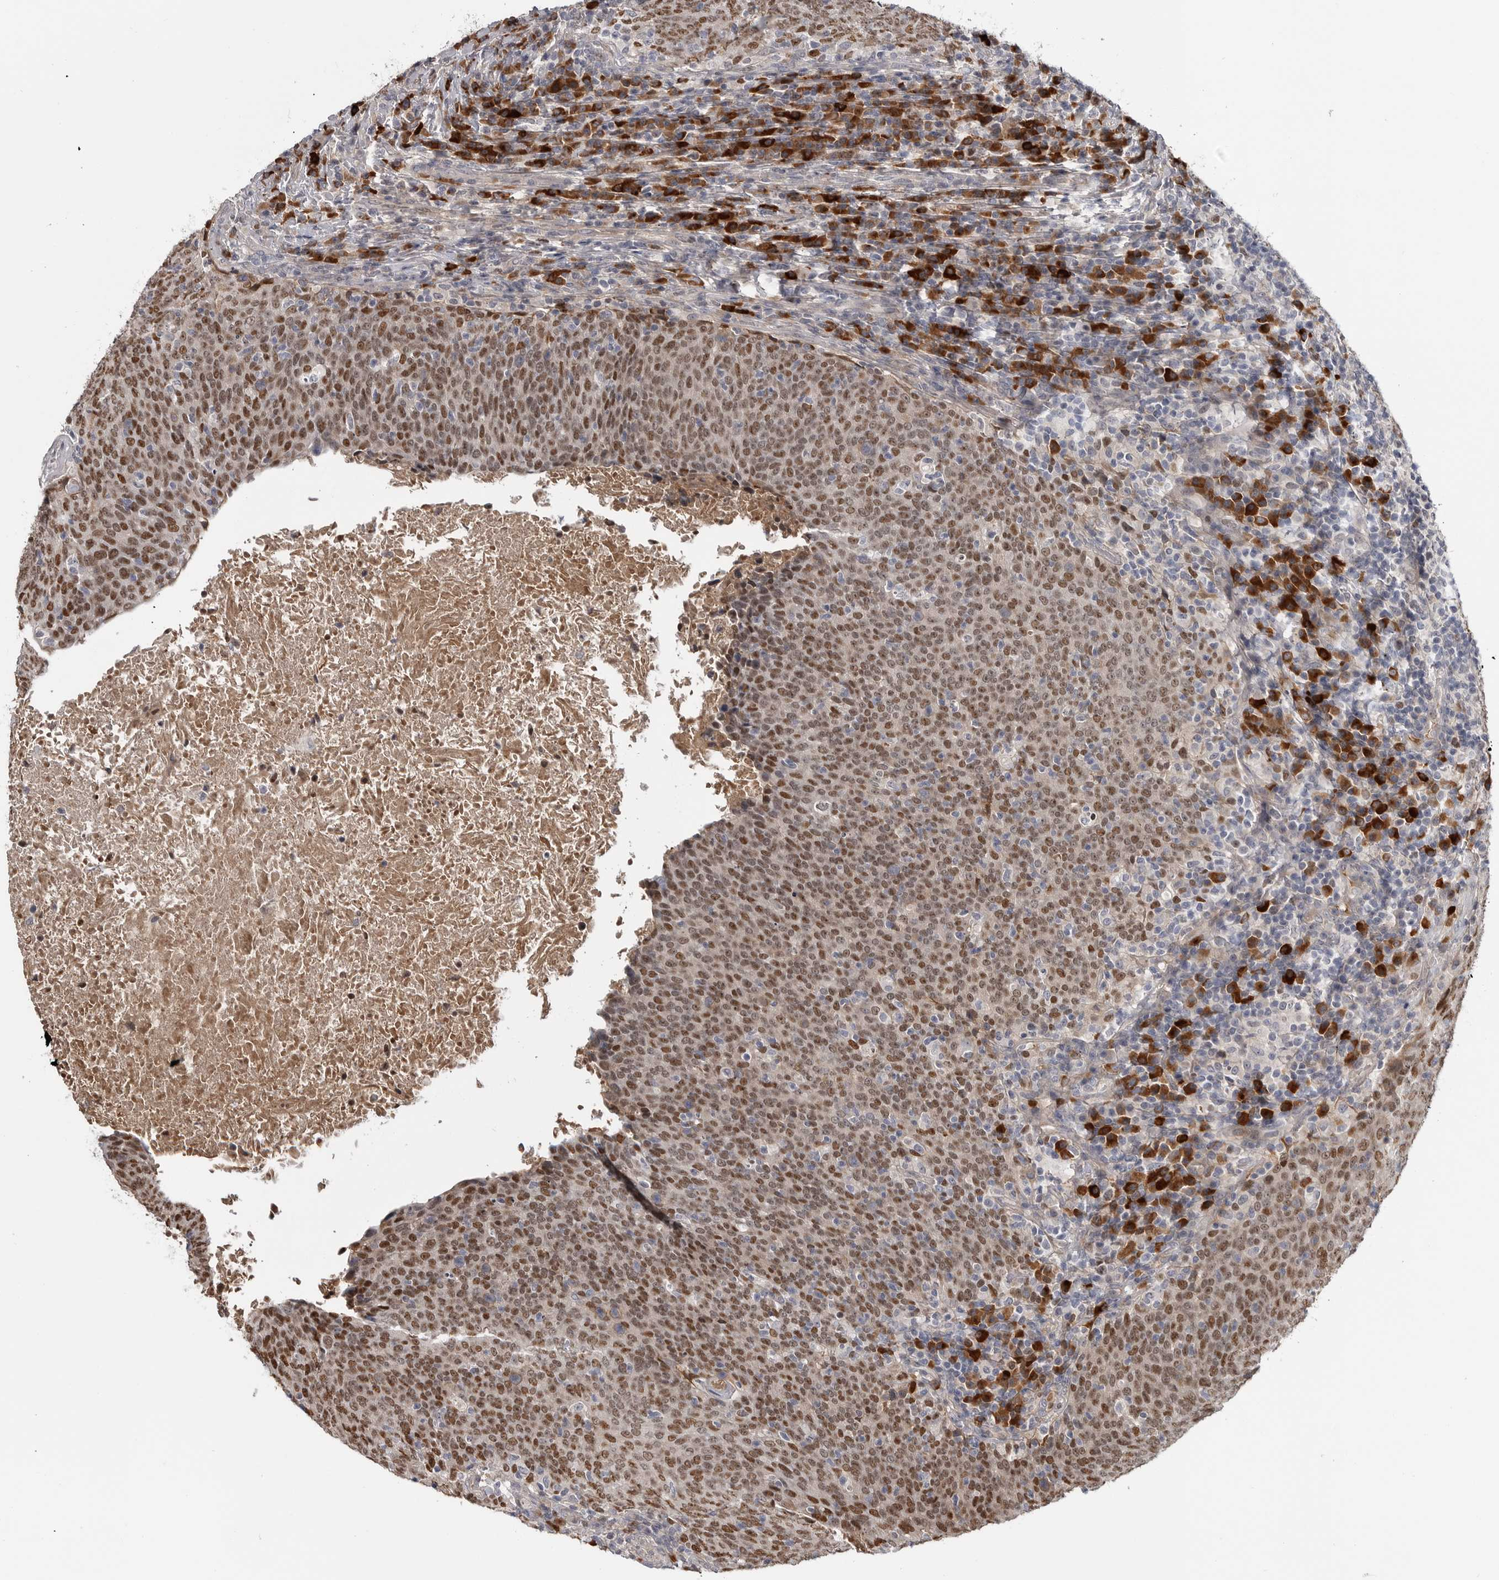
{"staining": {"intensity": "strong", "quantity": "25%-75%", "location": "cytoplasmic/membranous,nuclear"}, "tissue": "head and neck cancer", "cell_type": "Tumor cells", "image_type": "cancer", "snomed": [{"axis": "morphology", "description": "Squamous cell carcinoma, NOS"}, {"axis": "morphology", "description": "Squamous cell carcinoma, metastatic, NOS"}, {"axis": "topography", "description": "Lymph node"}, {"axis": "topography", "description": "Head-Neck"}], "caption": "Head and neck cancer tissue demonstrates strong cytoplasmic/membranous and nuclear expression in approximately 25%-75% of tumor cells", "gene": "ZNF277", "patient": {"sex": "male", "age": 62}}